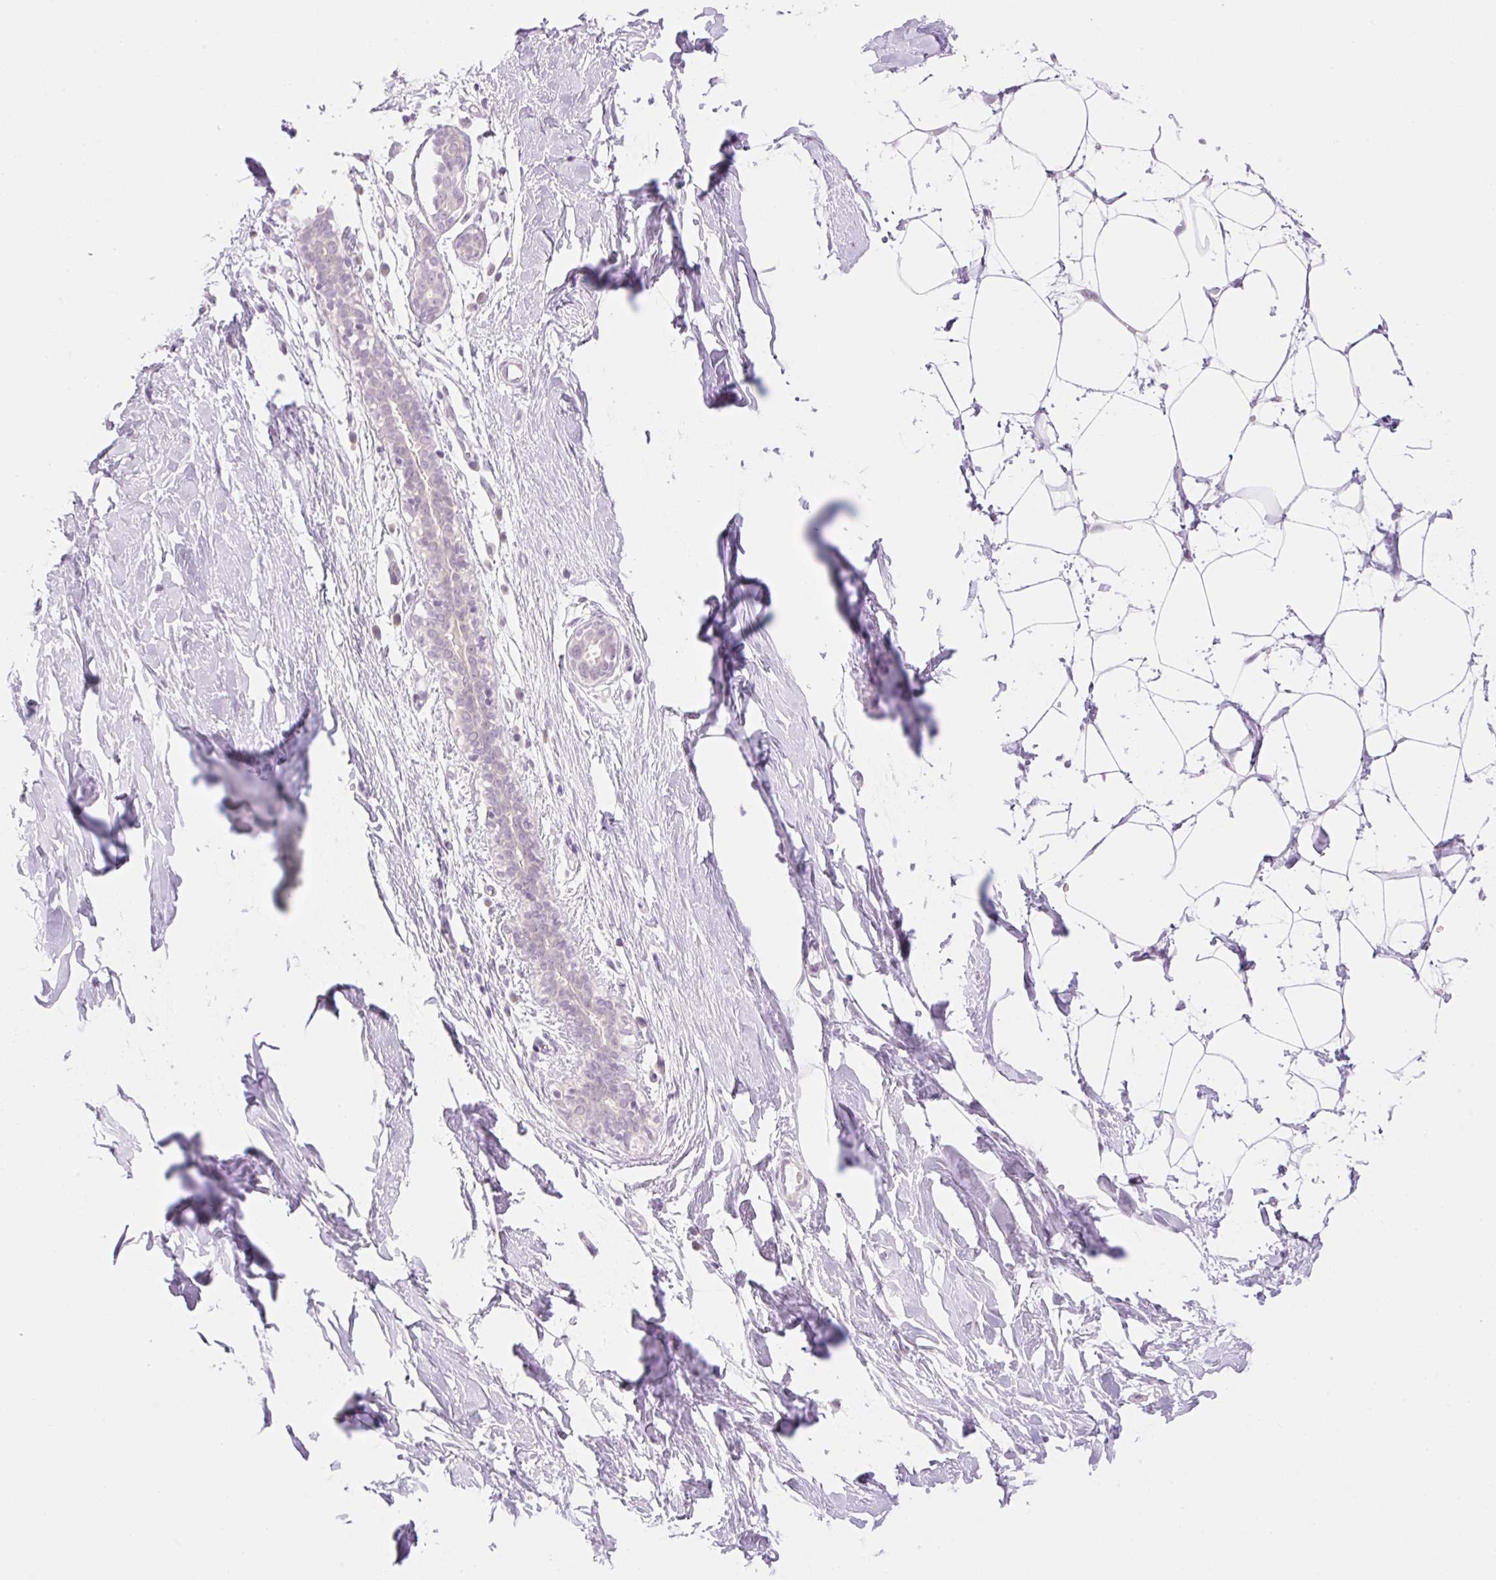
{"staining": {"intensity": "negative", "quantity": "none", "location": "none"}, "tissue": "breast", "cell_type": "Adipocytes", "image_type": "normal", "snomed": [{"axis": "morphology", "description": "Normal tissue, NOS"}, {"axis": "topography", "description": "Breast"}], "caption": "Photomicrograph shows no protein positivity in adipocytes of benign breast.", "gene": "SPRYD4", "patient": {"sex": "female", "age": 27}}